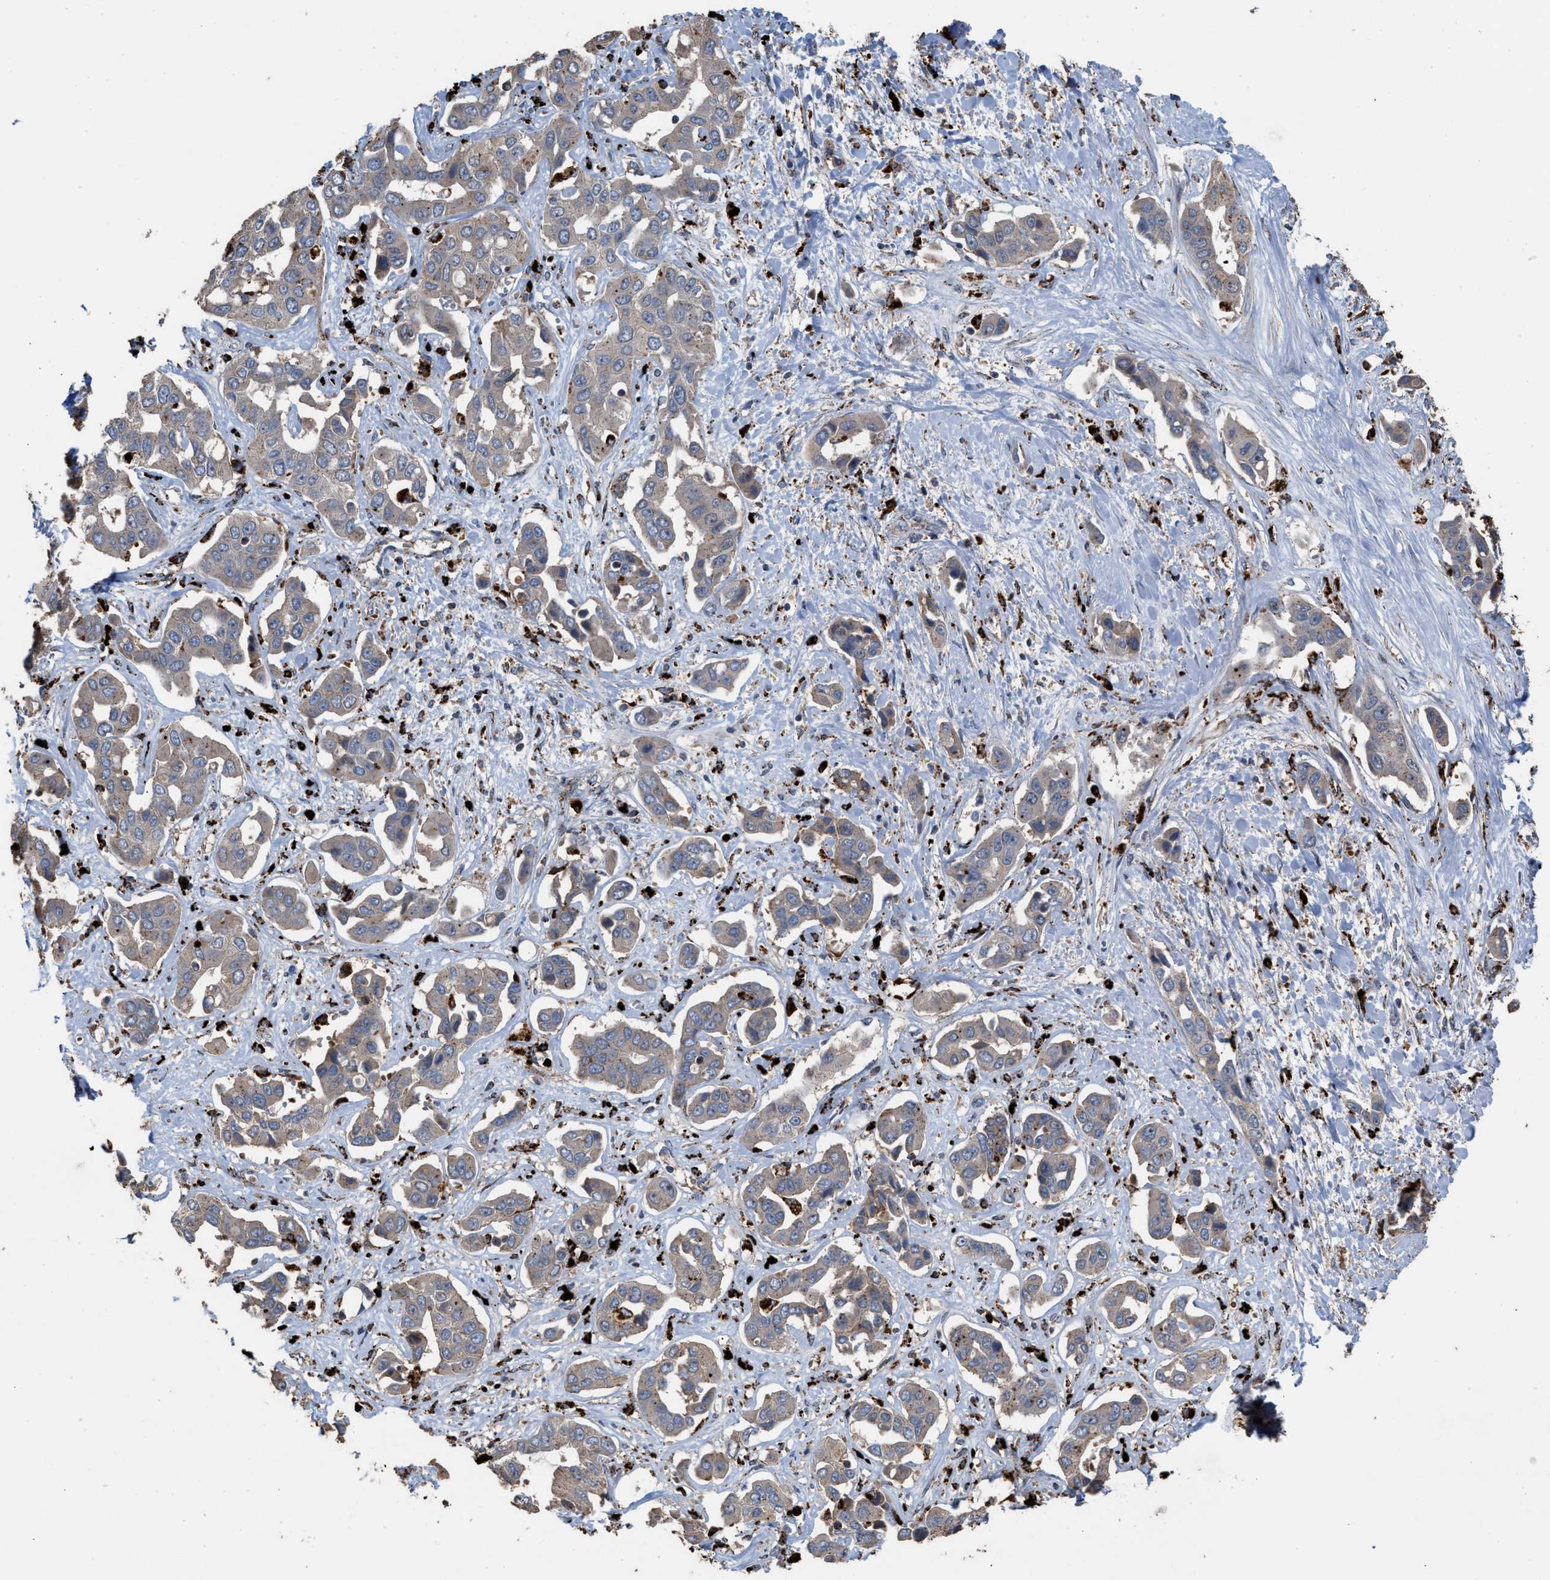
{"staining": {"intensity": "weak", "quantity": "25%-75%", "location": "cytoplasmic/membranous"}, "tissue": "liver cancer", "cell_type": "Tumor cells", "image_type": "cancer", "snomed": [{"axis": "morphology", "description": "Cholangiocarcinoma"}, {"axis": "topography", "description": "Liver"}], "caption": "Tumor cells reveal low levels of weak cytoplasmic/membranous staining in approximately 25%-75% of cells in human cholangiocarcinoma (liver).", "gene": "ELMO3", "patient": {"sex": "female", "age": 52}}